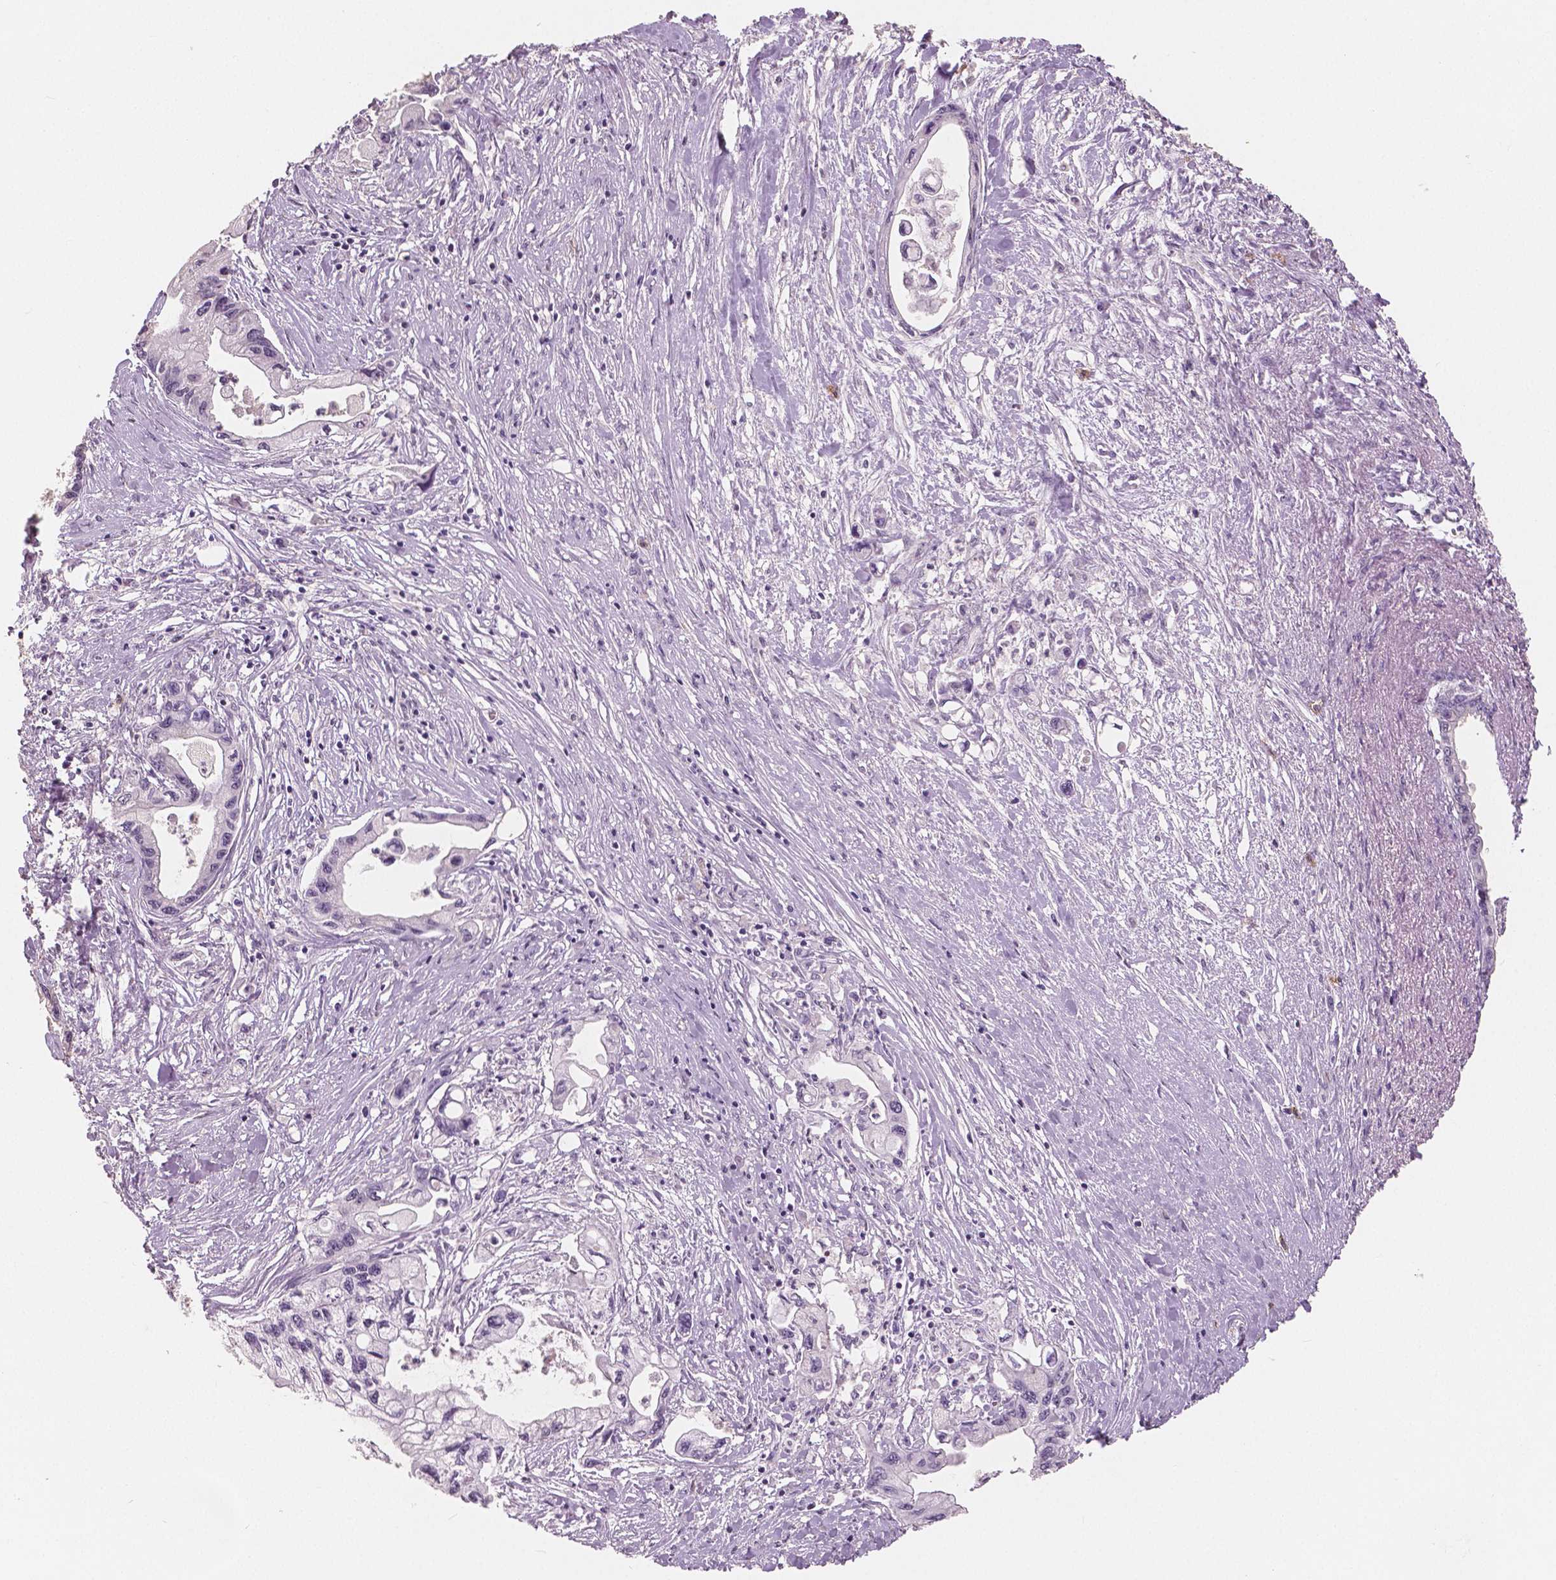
{"staining": {"intensity": "negative", "quantity": "none", "location": "none"}, "tissue": "pancreatic cancer", "cell_type": "Tumor cells", "image_type": "cancer", "snomed": [{"axis": "morphology", "description": "Adenocarcinoma, NOS"}, {"axis": "topography", "description": "Pancreas"}], "caption": "This image is of pancreatic adenocarcinoma stained with IHC to label a protein in brown with the nuclei are counter-stained blue. There is no positivity in tumor cells.", "gene": "KIT", "patient": {"sex": "male", "age": 61}}